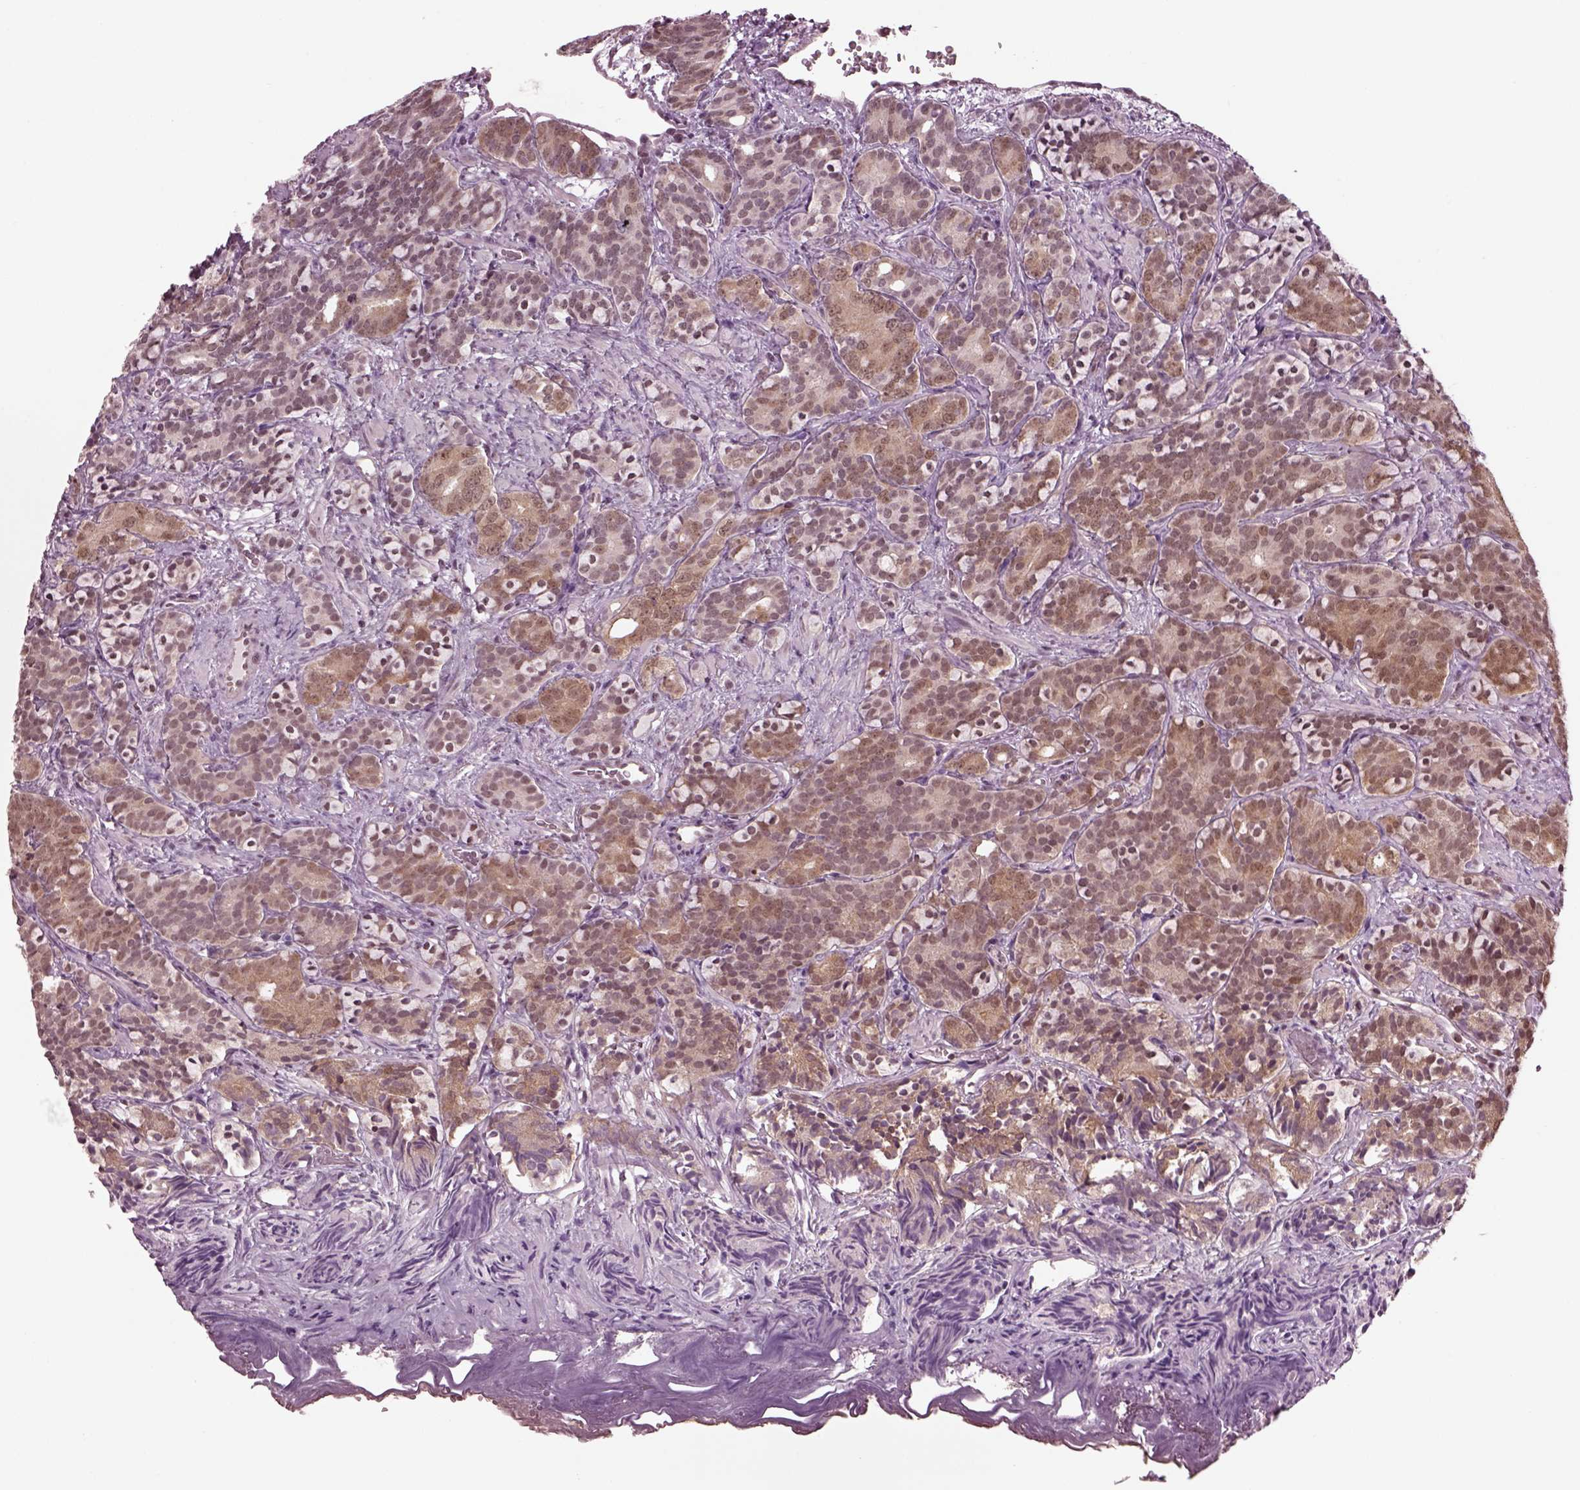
{"staining": {"intensity": "moderate", "quantity": "25%-75%", "location": "cytoplasmic/membranous,nuclear"}, "tissue": "prostate cancer", "cell_type": "Tumor cells", "image_type": "cancer", "snomed": [{"axis": "morphology", "description": "Adenocarcinoma, High grade"}, {"axis": "topography", "description": "Prostate"}], "caption": "DAB immunohistochemical staining of prostate cancer demonstrates moderate cytoplasmic/membranous and nuclear protein expression in approximately 25%-75% of tumor cells. (Brightfield microscopy of DAB IHC at high magnification).", "gene": "RUVBL2", "patient": {"sex": "male", "age": 84}}